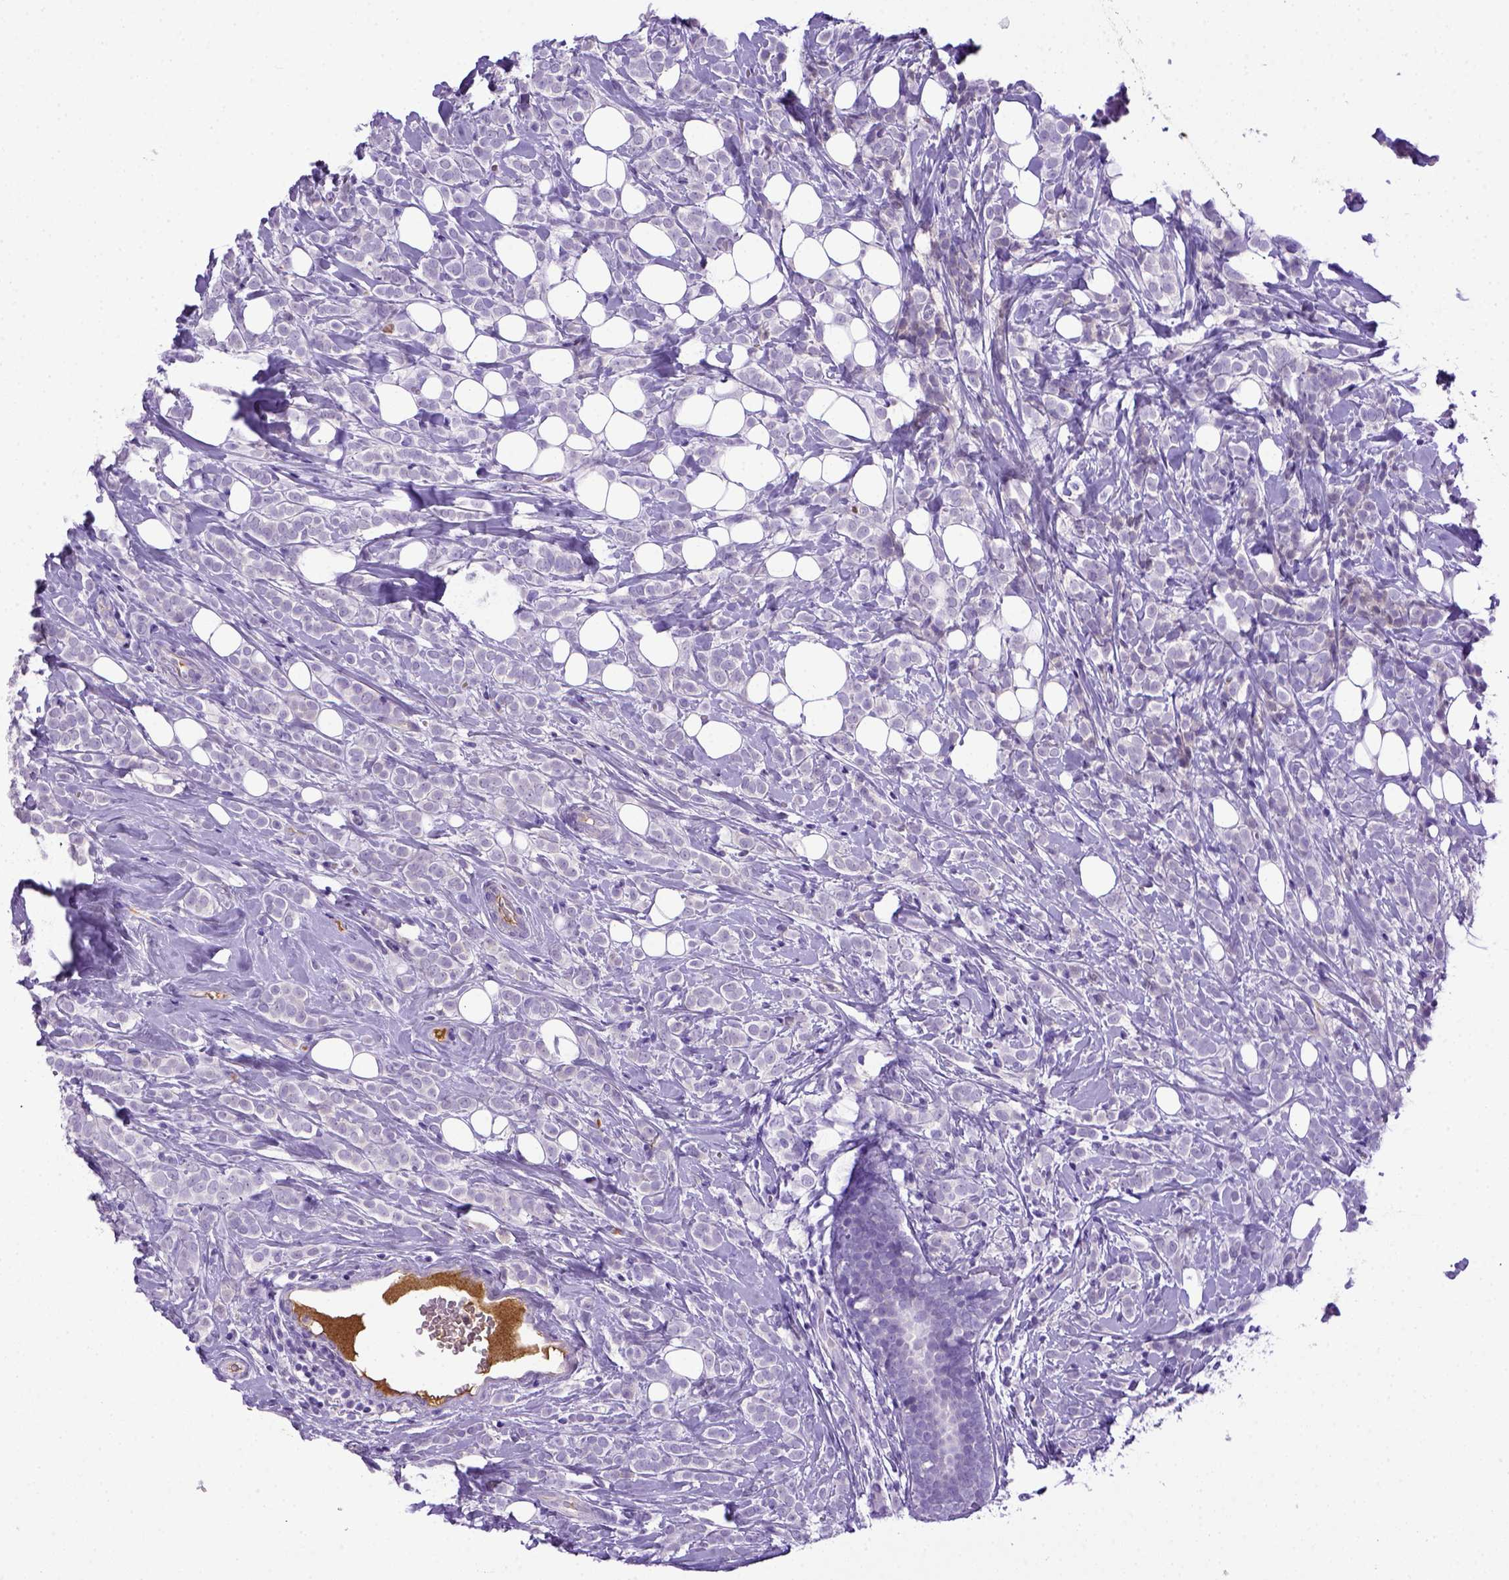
{"staining": {"intensity": "negative", "quantity": "none", "location": "none"}, "tissue": "breast cancer", "cell_type": "Tumor cells", "image_type": "cancer", "snomed": [{"axis": "morphology", "description": "Lobular carcinoma"}, {"axis": "topography", "description": "Breast"}], "caption": "Immunohistochemical staining of human breast cancer (lobular carcinoma) demonstrates no significant staining in tumor cells. (Stains: DAB immunohistochemistry (IHC) with hematoxylin counter stain, Microscopy: brightfield microscopy at high magnification).", "gene": "ITIH4", "patient": {"sex": "female", "age": 49}}